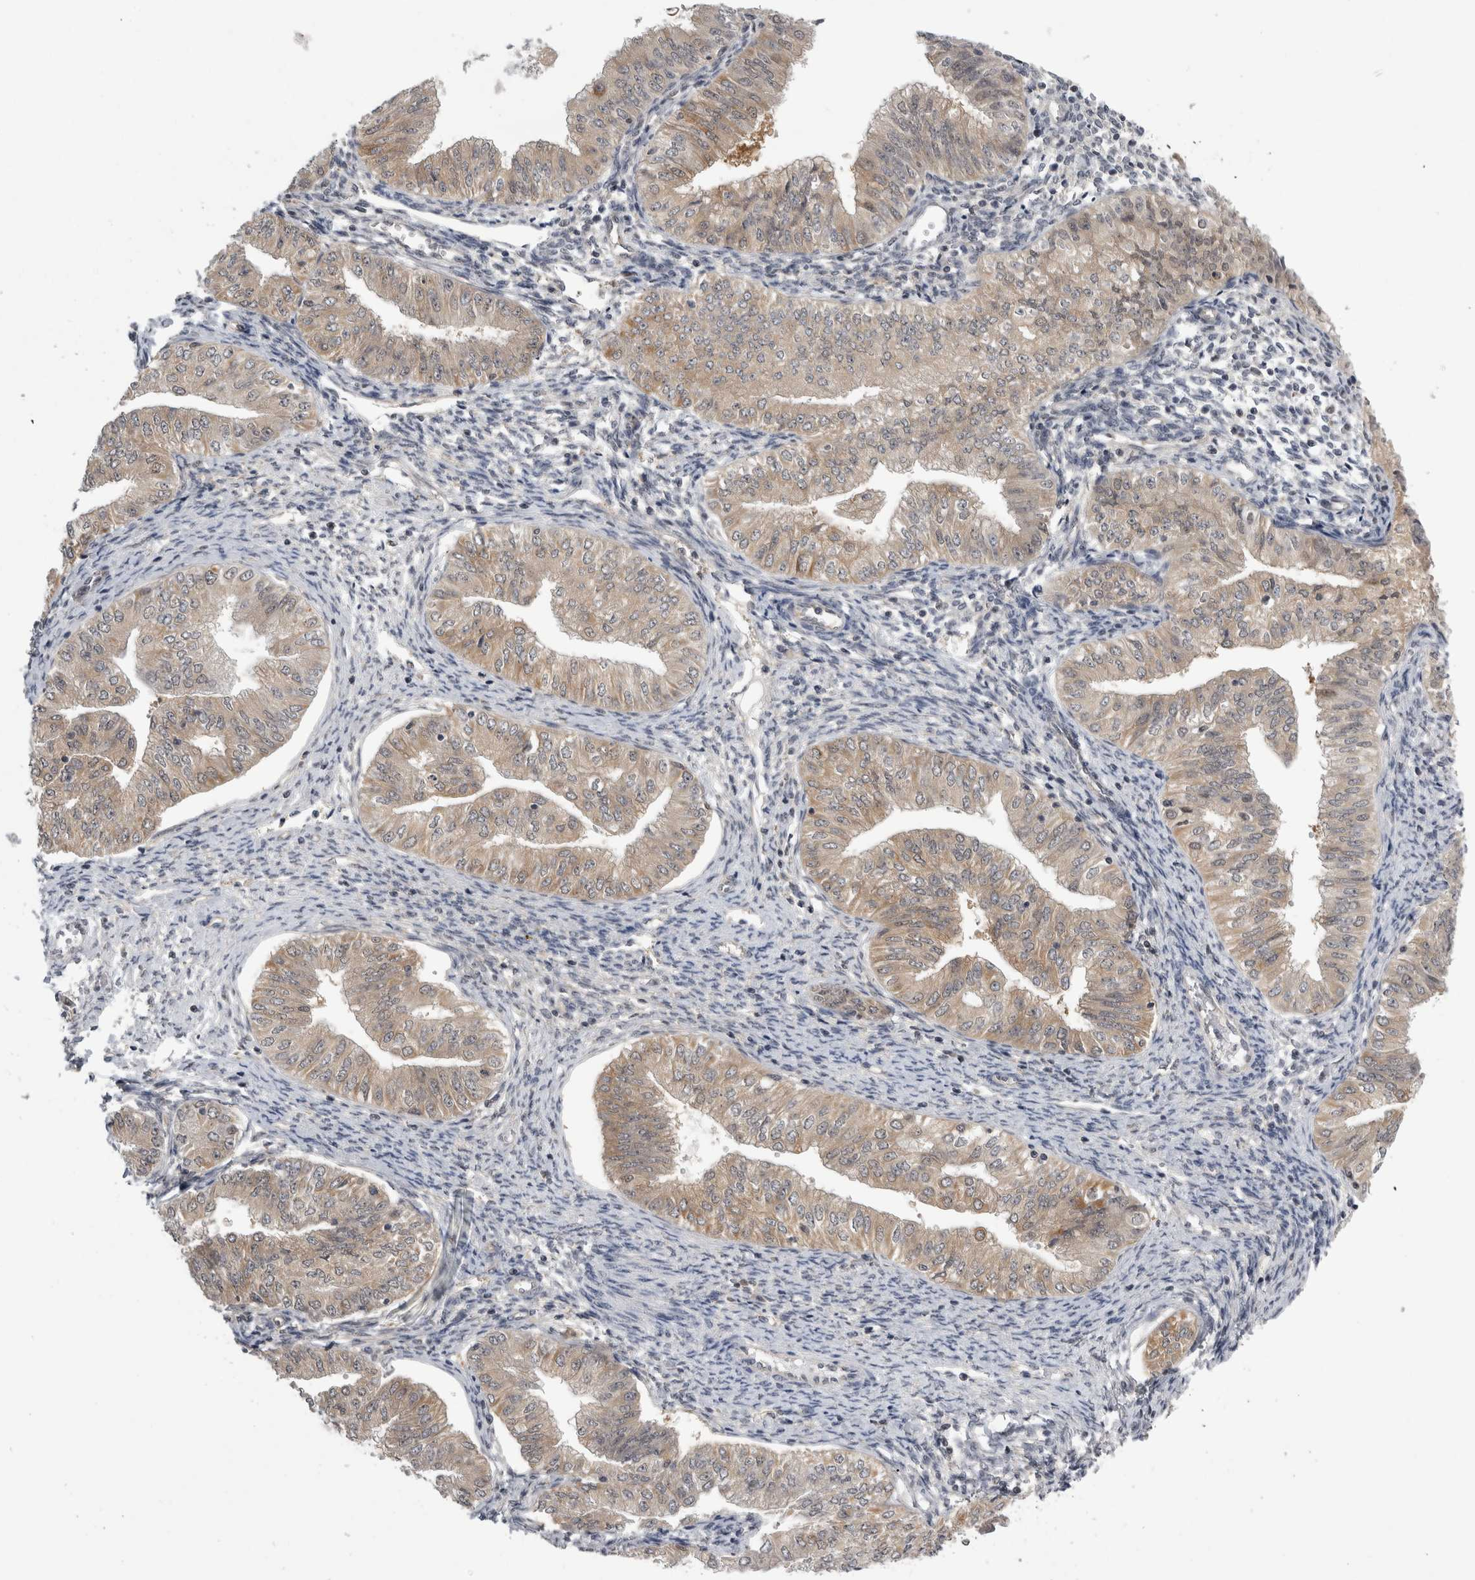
{"staining": {"intensity": "weak", "quantity": ">75%", "location": "cytoplasmic/membranous"}, "tissue": "endometrial cancer", "cell_type": "Tumor cells", "image_type": "cancer", "snomed": [{"axis": "morphology", "description": "Normal tissue, NOS"}, {"axis": "morphology", "description": "Adenocarcinoma, NOS"}, {"axis": "topography", "description": "Endometrium"}], "caption": "Tumor cells reveal weak cytoplasmic/membranous staining in about >75% of cells in endometrial cancer.", "gene": "PSMB2", "patient": {"sex": "female", "age": 53}}